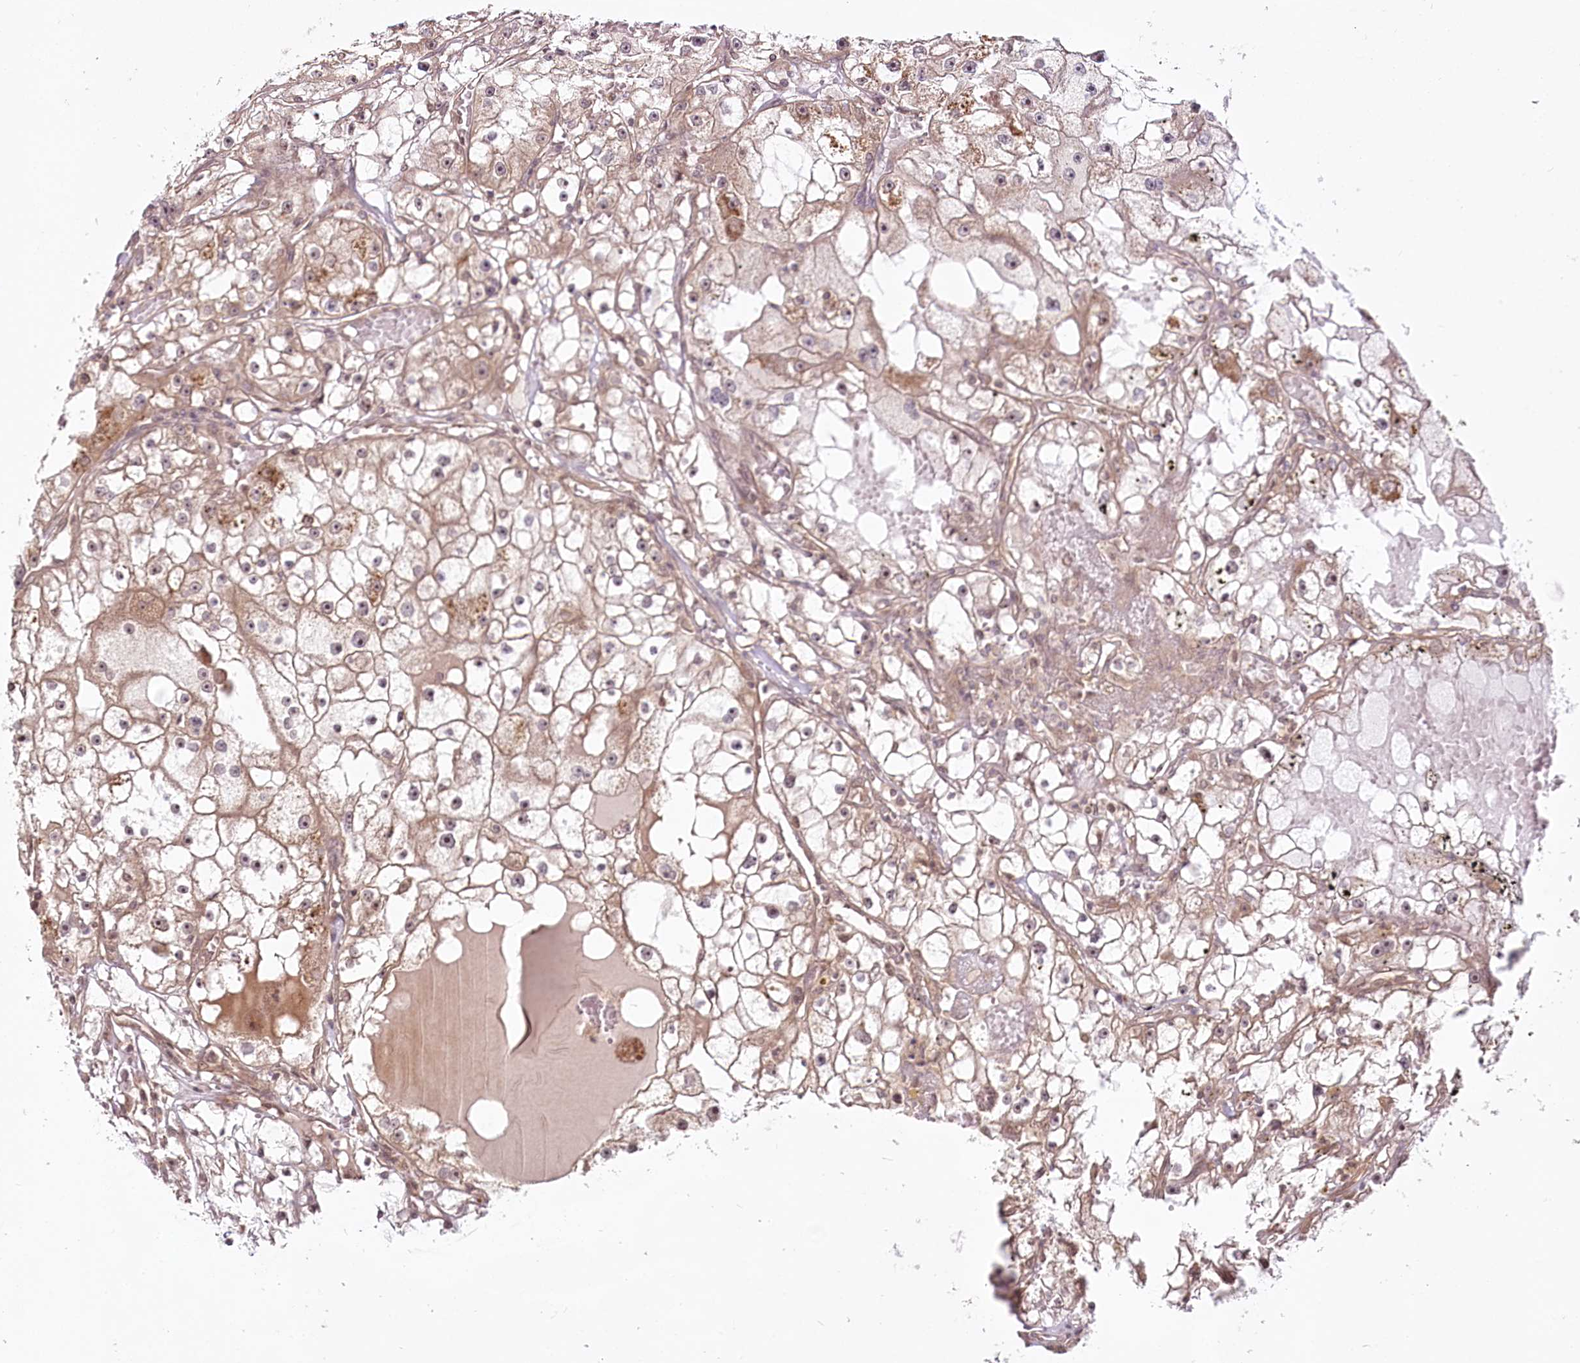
{"staining": {"intensity": "moderate", "quantity": "25%-75%", "location": "cytoplasmic/membranous,nuclear"}, "tissue": "renal cancer", "cell_type": "Tumor cells", "image_type": "cancer", "snomed": [{"axis": "morphology", "description": "Adenocarcinoma, NOS"}, {"axis": "topography", "description": "Kidney"}], "caption": "Human renal adenocarcinoma stained for a protein (brown) reveals moderate cytoplasmic/membranous and nuclear positive positivity in approximately 25%-75% of tumor cells.", "gene": "R3HDM2", "patient": {"sex": "male", "age": 56}}